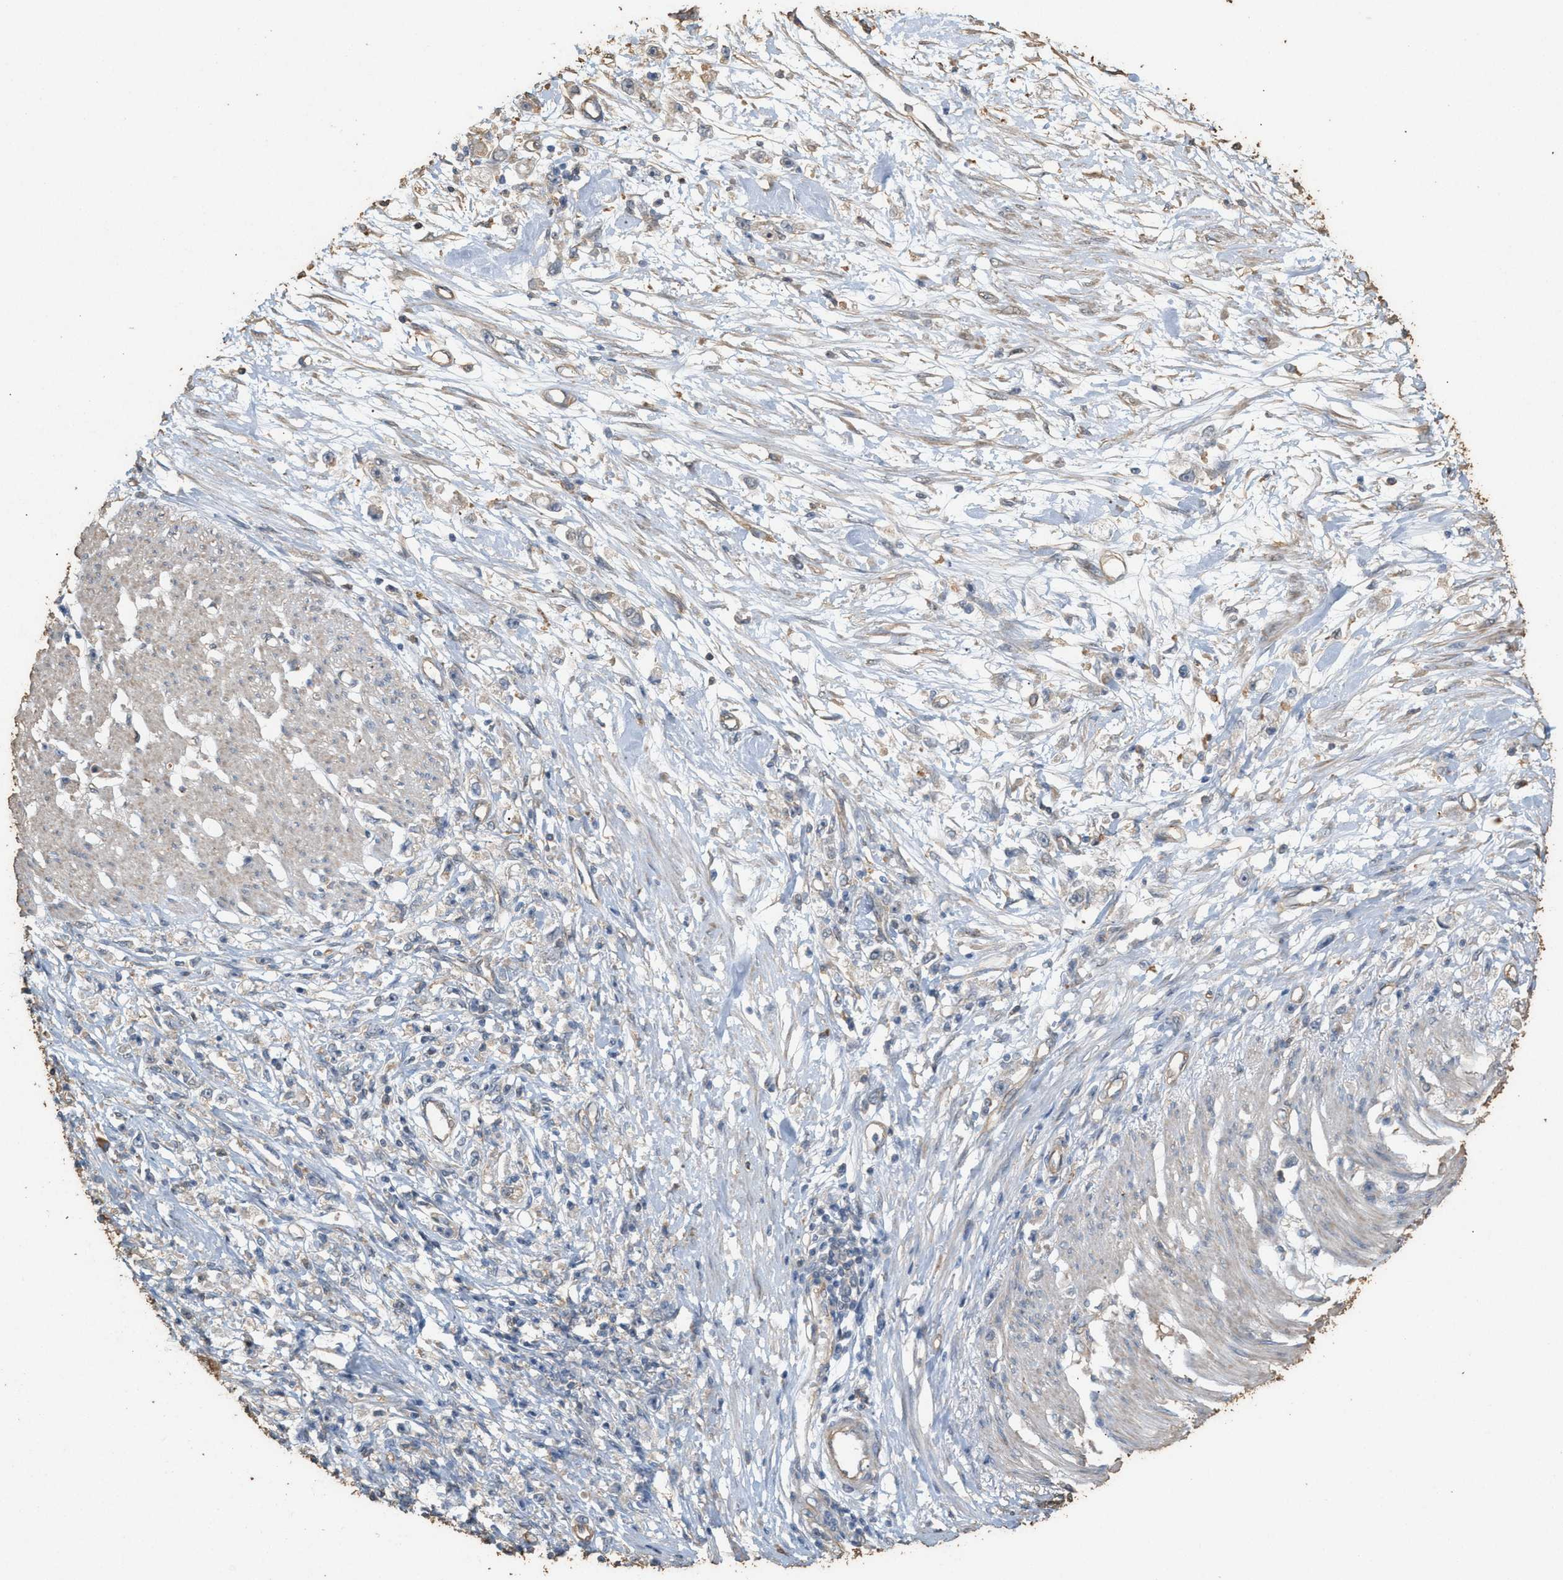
{"staining": {"intensity": "negative", "quantity": "none", "location": "none"}, "tissue": "stomach cancer", "cell_type": "Tumor cells", "image_type": "cancer", "snomed": [{"axis": "morphology", "description": "Adenocarcinoma, NOS"}, {"axis": "topography", "description": "Stomach"}], "caption": "An image of stomach cancer (adenocarcinoma) stained for a protein exhibits no brown staining in tumor cells.", "gene": "DCAF7", "patient": {"sex": "female", "age": 59}}